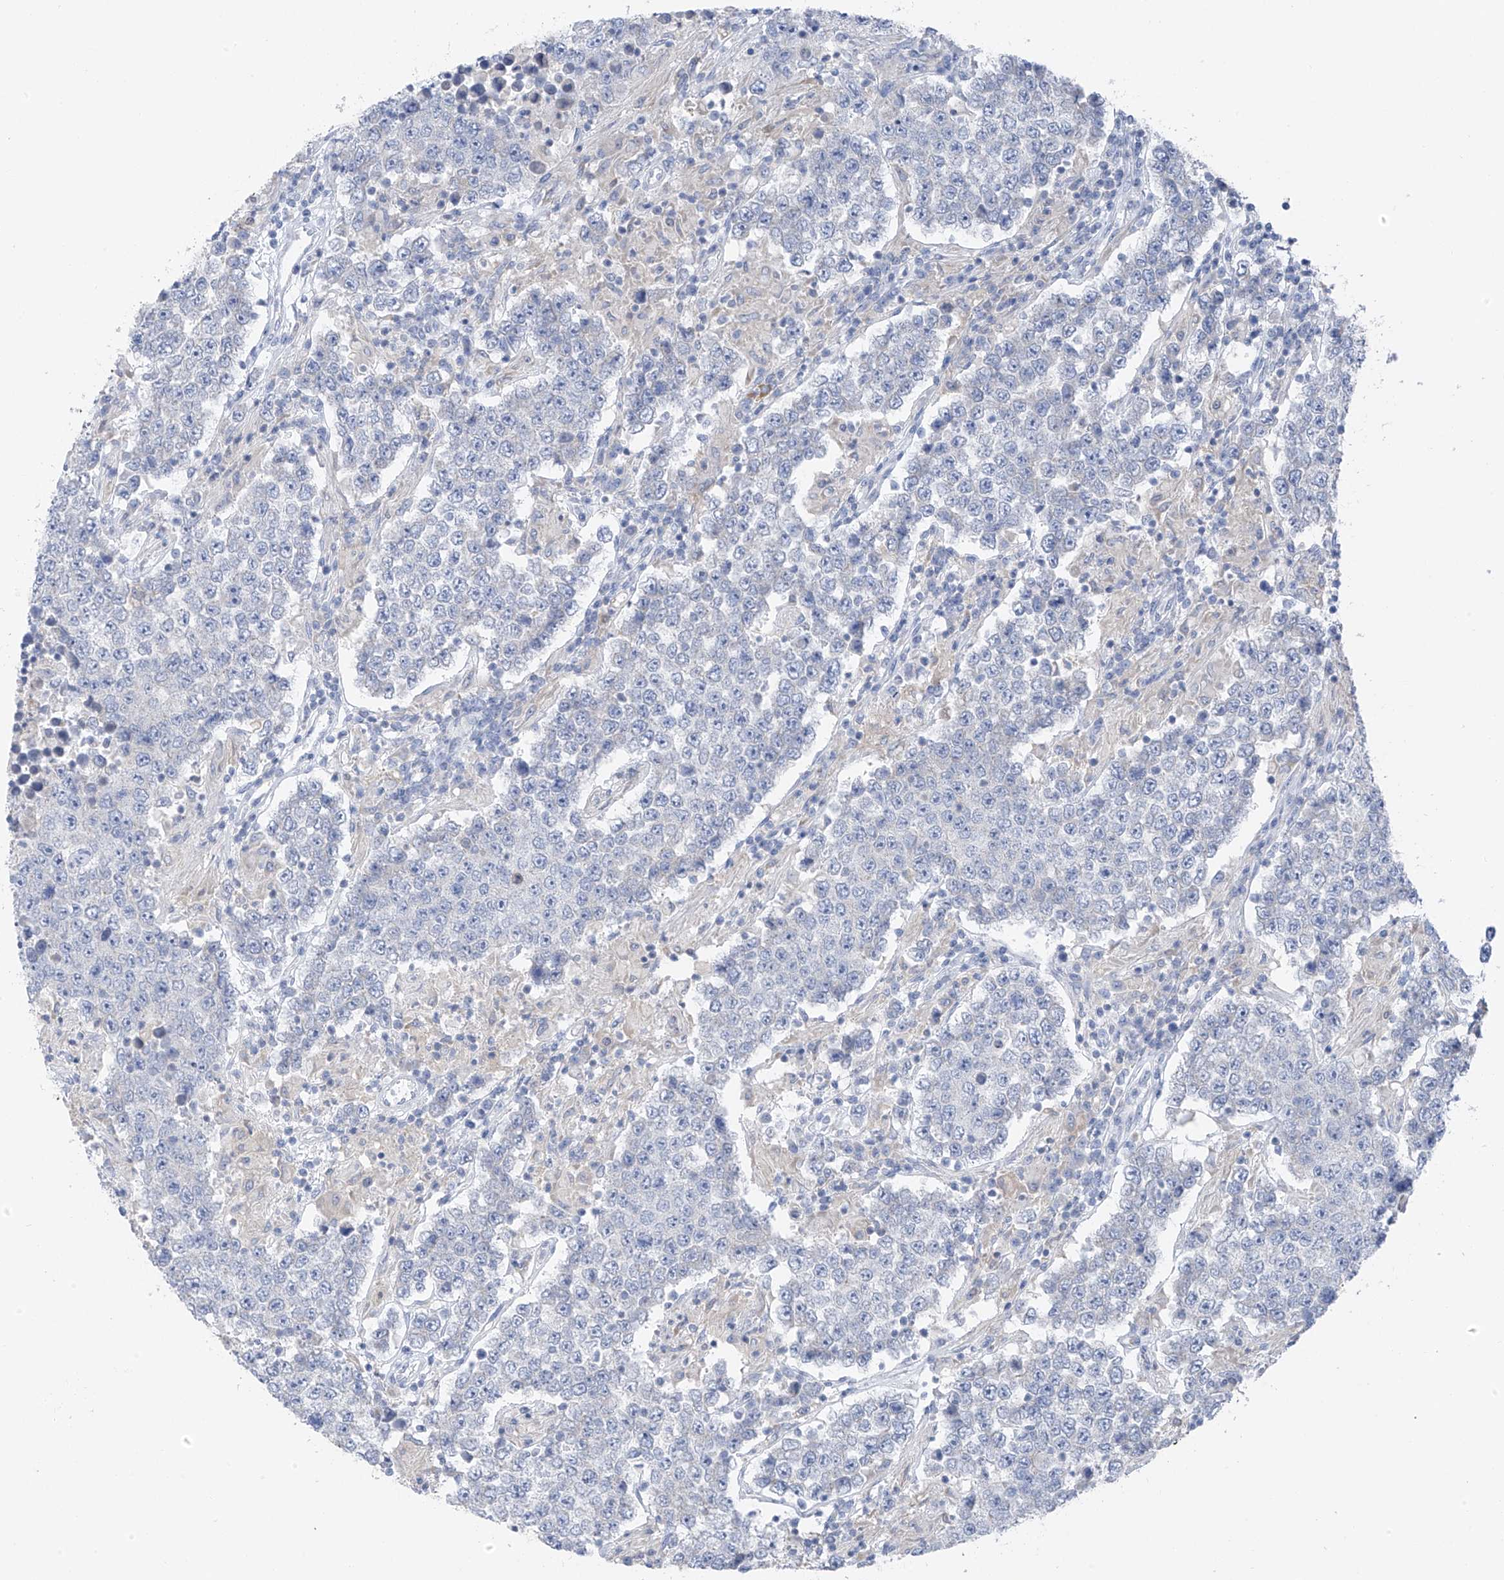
{"staining": {"intensity": "negative", "quantity": "none", "location": "none"}, "tissue": "testis cancer", "cell_type": "Tumor cells", "image_type": "cancer", "snomed": [{"axis": "morphology", "description": "Normal tissue, NOS"}, {"axis": "morphology", "description": "Urothelial carcinoma, High grade"}, {"axis": "morphology", "description": "Seminoma, NOS"}, {"axis": "morphology", "description": "Carcinoma, Embryonal, NOS"}, {"axis": "topography", "description": "Urinary bladder"}, {"axis": "topography", "description": "Testis"}], "caption": "IHC micrograph of testis cancer (embryonal carcinoma) stained for a protein (brown), which demonstrates no expression in tumor cells.", "gene": "POMGNT2", "patient": {"sex": "male", "age": 41}}